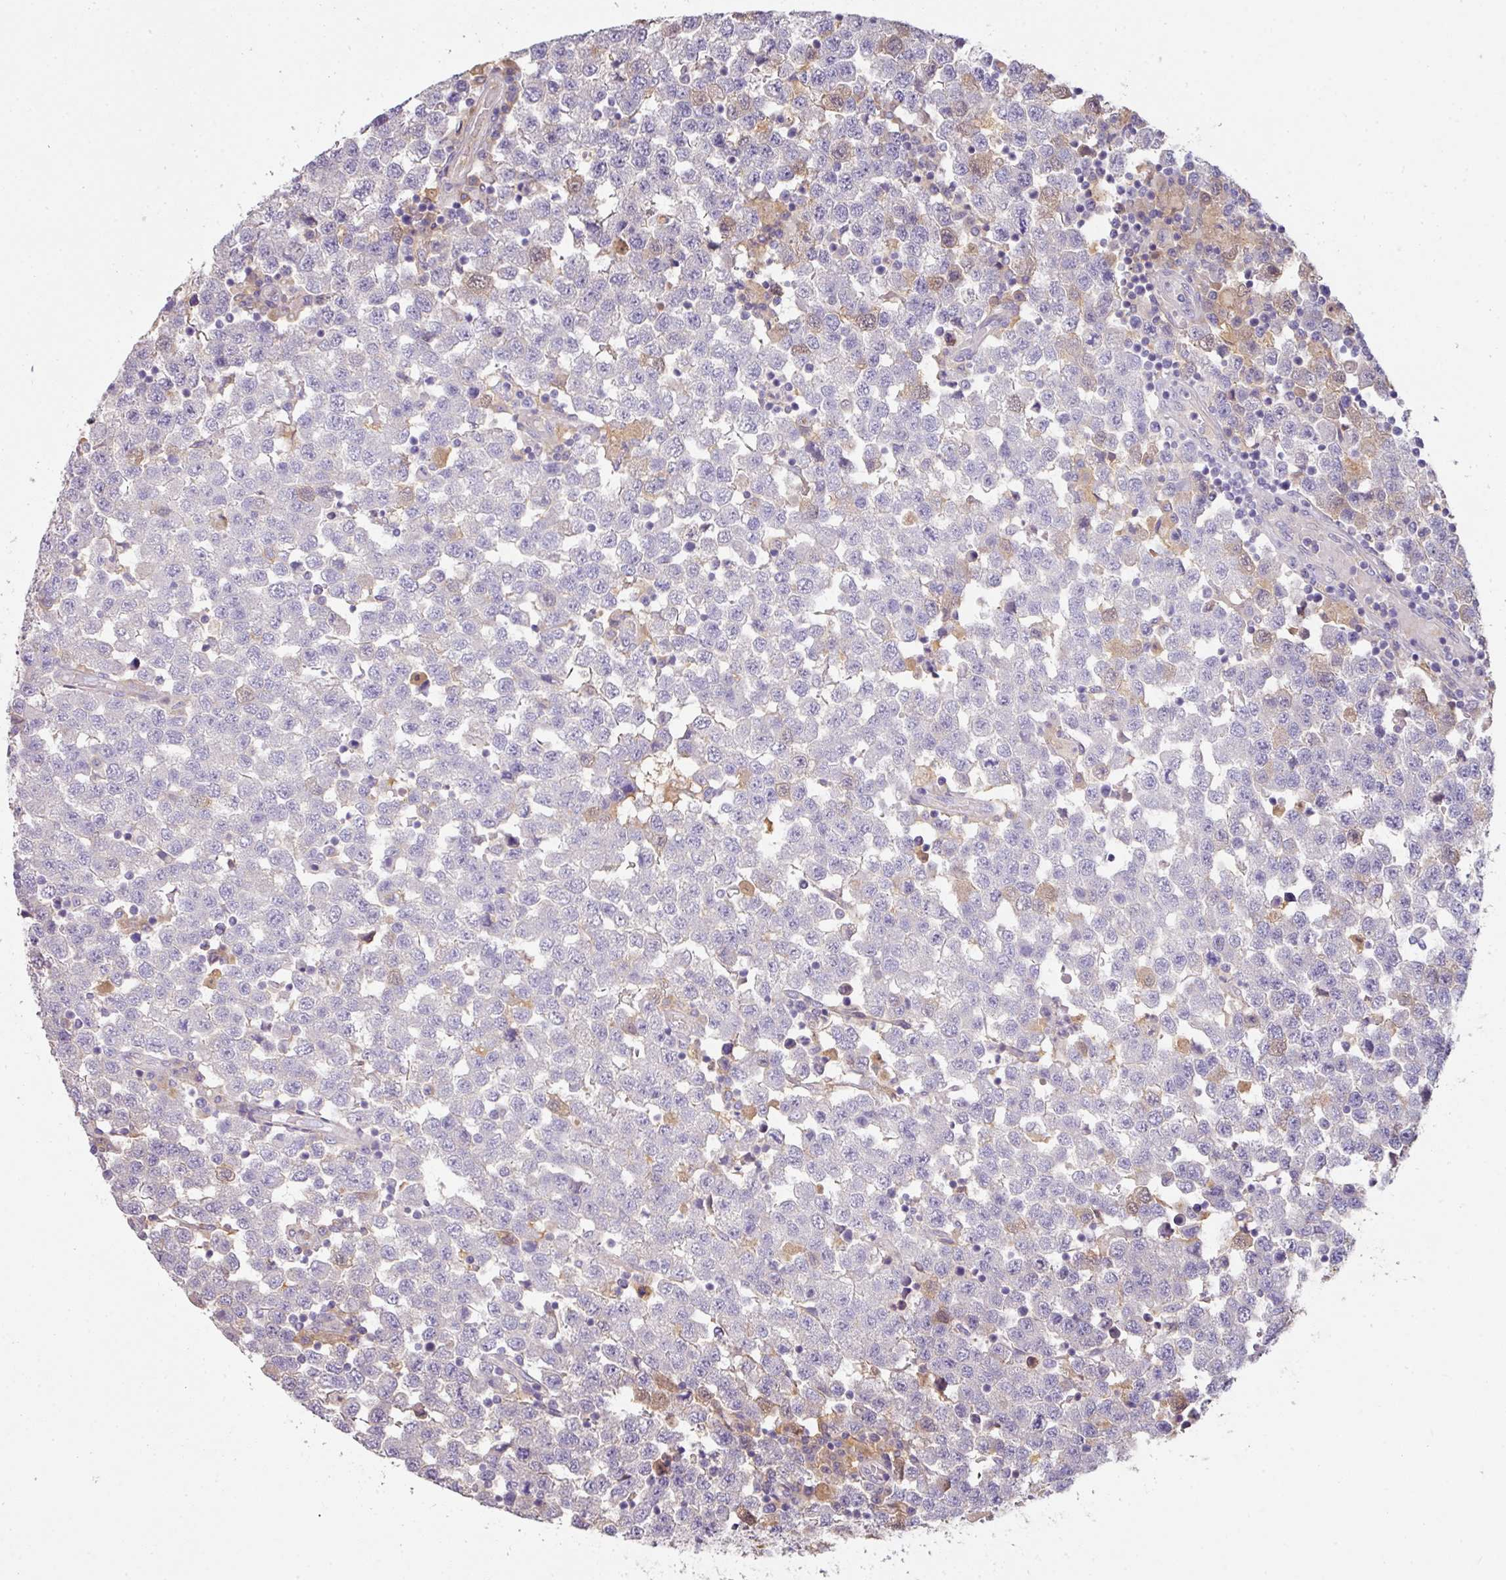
{"staining": {"intensity": "weak", "quantity": "<25%", "location": "cytoplasmic/membranous"}, "tissue": "testis cancer", "cell_type": "Tumor cells", "image_type": "cancer", "snomed": [{"axis": "morphology", "description": "Seminoma, NOS"}, {"axis": "topography", "description": "Testis"}], "caption": "Immunohistochemistry micrograph of neoplastic tissue: seminoma (testis) stained with DAB (3,3'-diaminobenzidine) exhibits no significant protein positivity in tumor cells.", "gene": "ZNF266", "patient": {"sex": "male", "age": 34}}